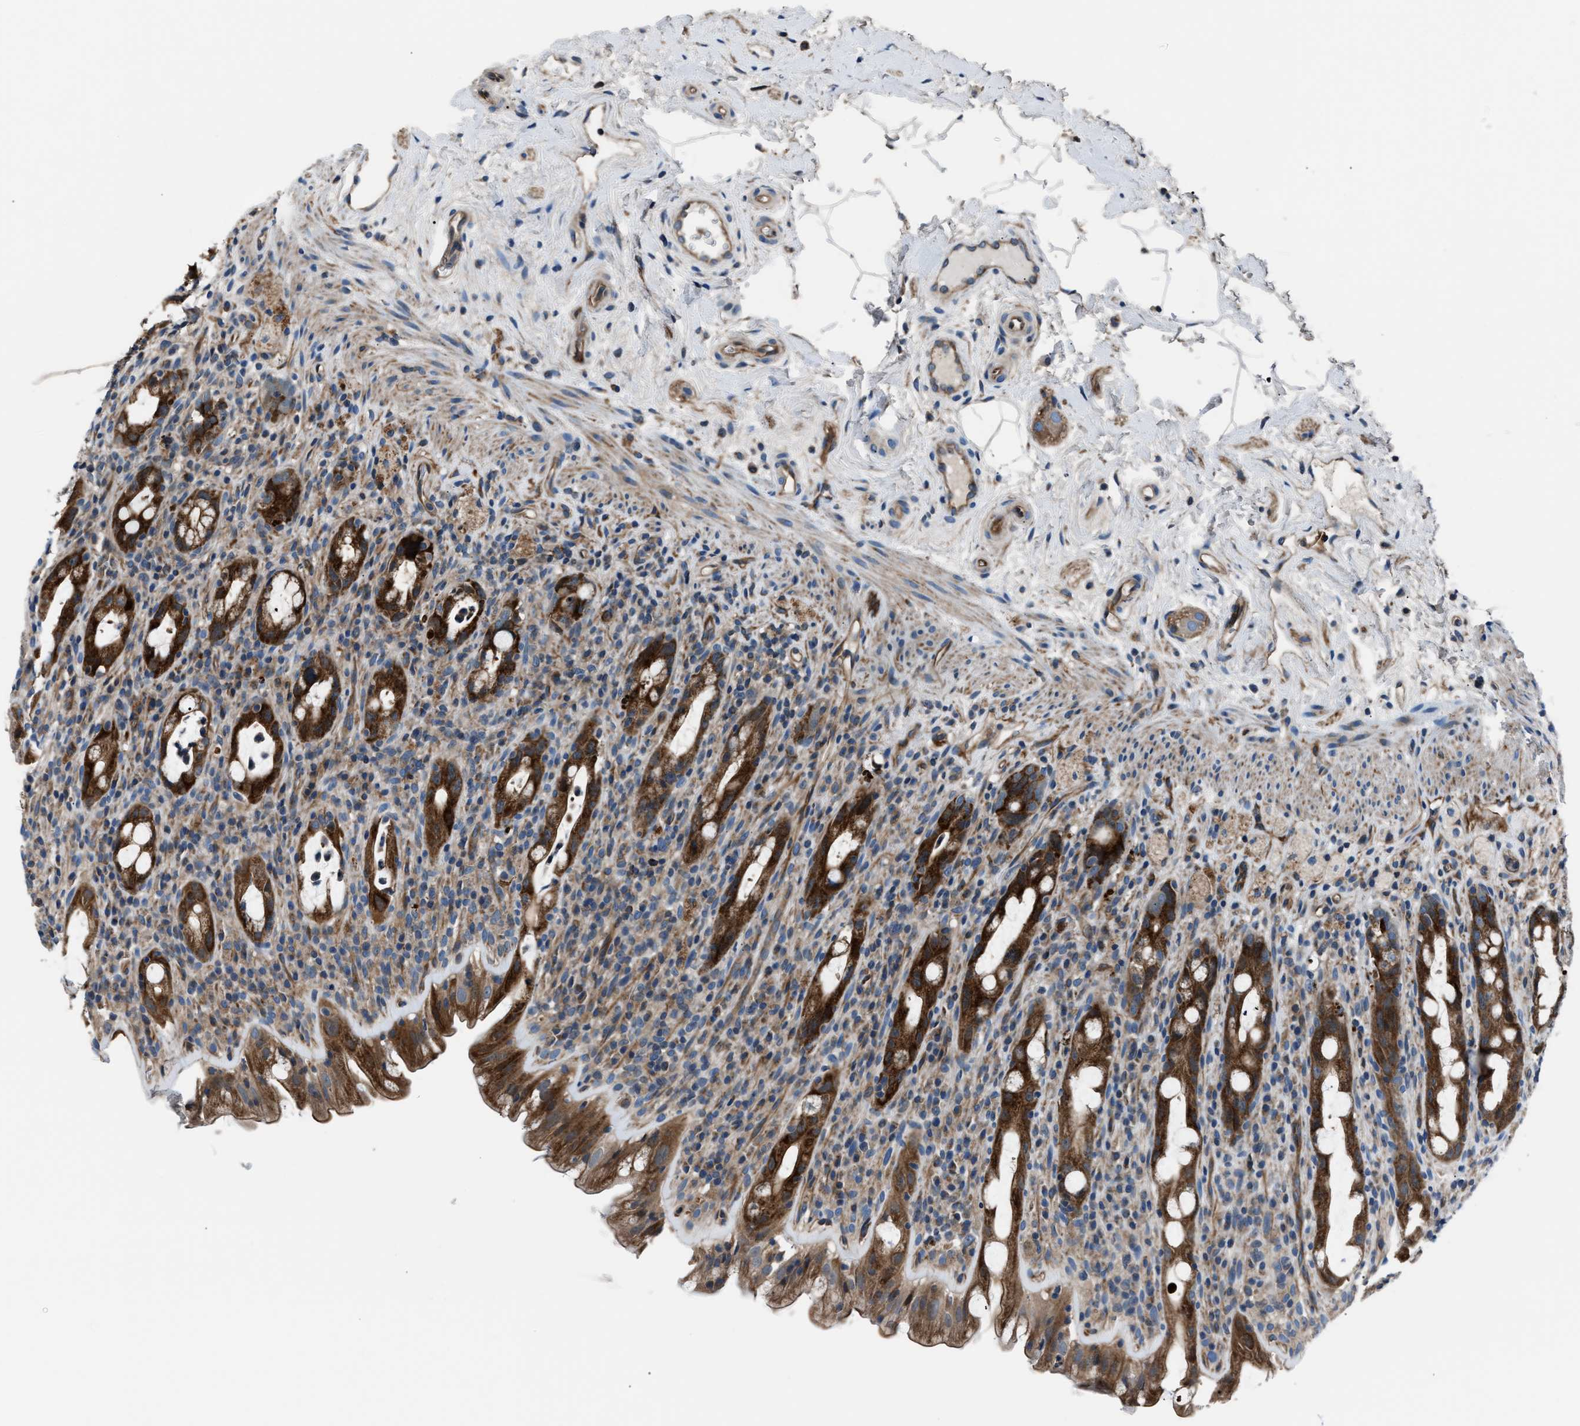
{"staining": {"intensity": "strong", "quantity": ">75%", "location": "cytoplasmic/membranous"}, "tissue": "rectum", "cell_type": "Glandular cells", "image_type": "normal", "snomed": [{"axis": "morphology", "description": "Normal tissue, NOS"}, {"axis": "topography", "description": "Rectum"}], "caption": "High-magnification brightfield microscopy of unremarkable rectum stained with DAB (3,3'-diaminobenzidine) (brown) and counterstained with hematoxylin (blue). glandular cells exhibit strong cytoplasmic/membranous expression is present in about>75% of cells.", "gene": "ENSG00000281039", "patient": {"sex": "male", "age": 44}}